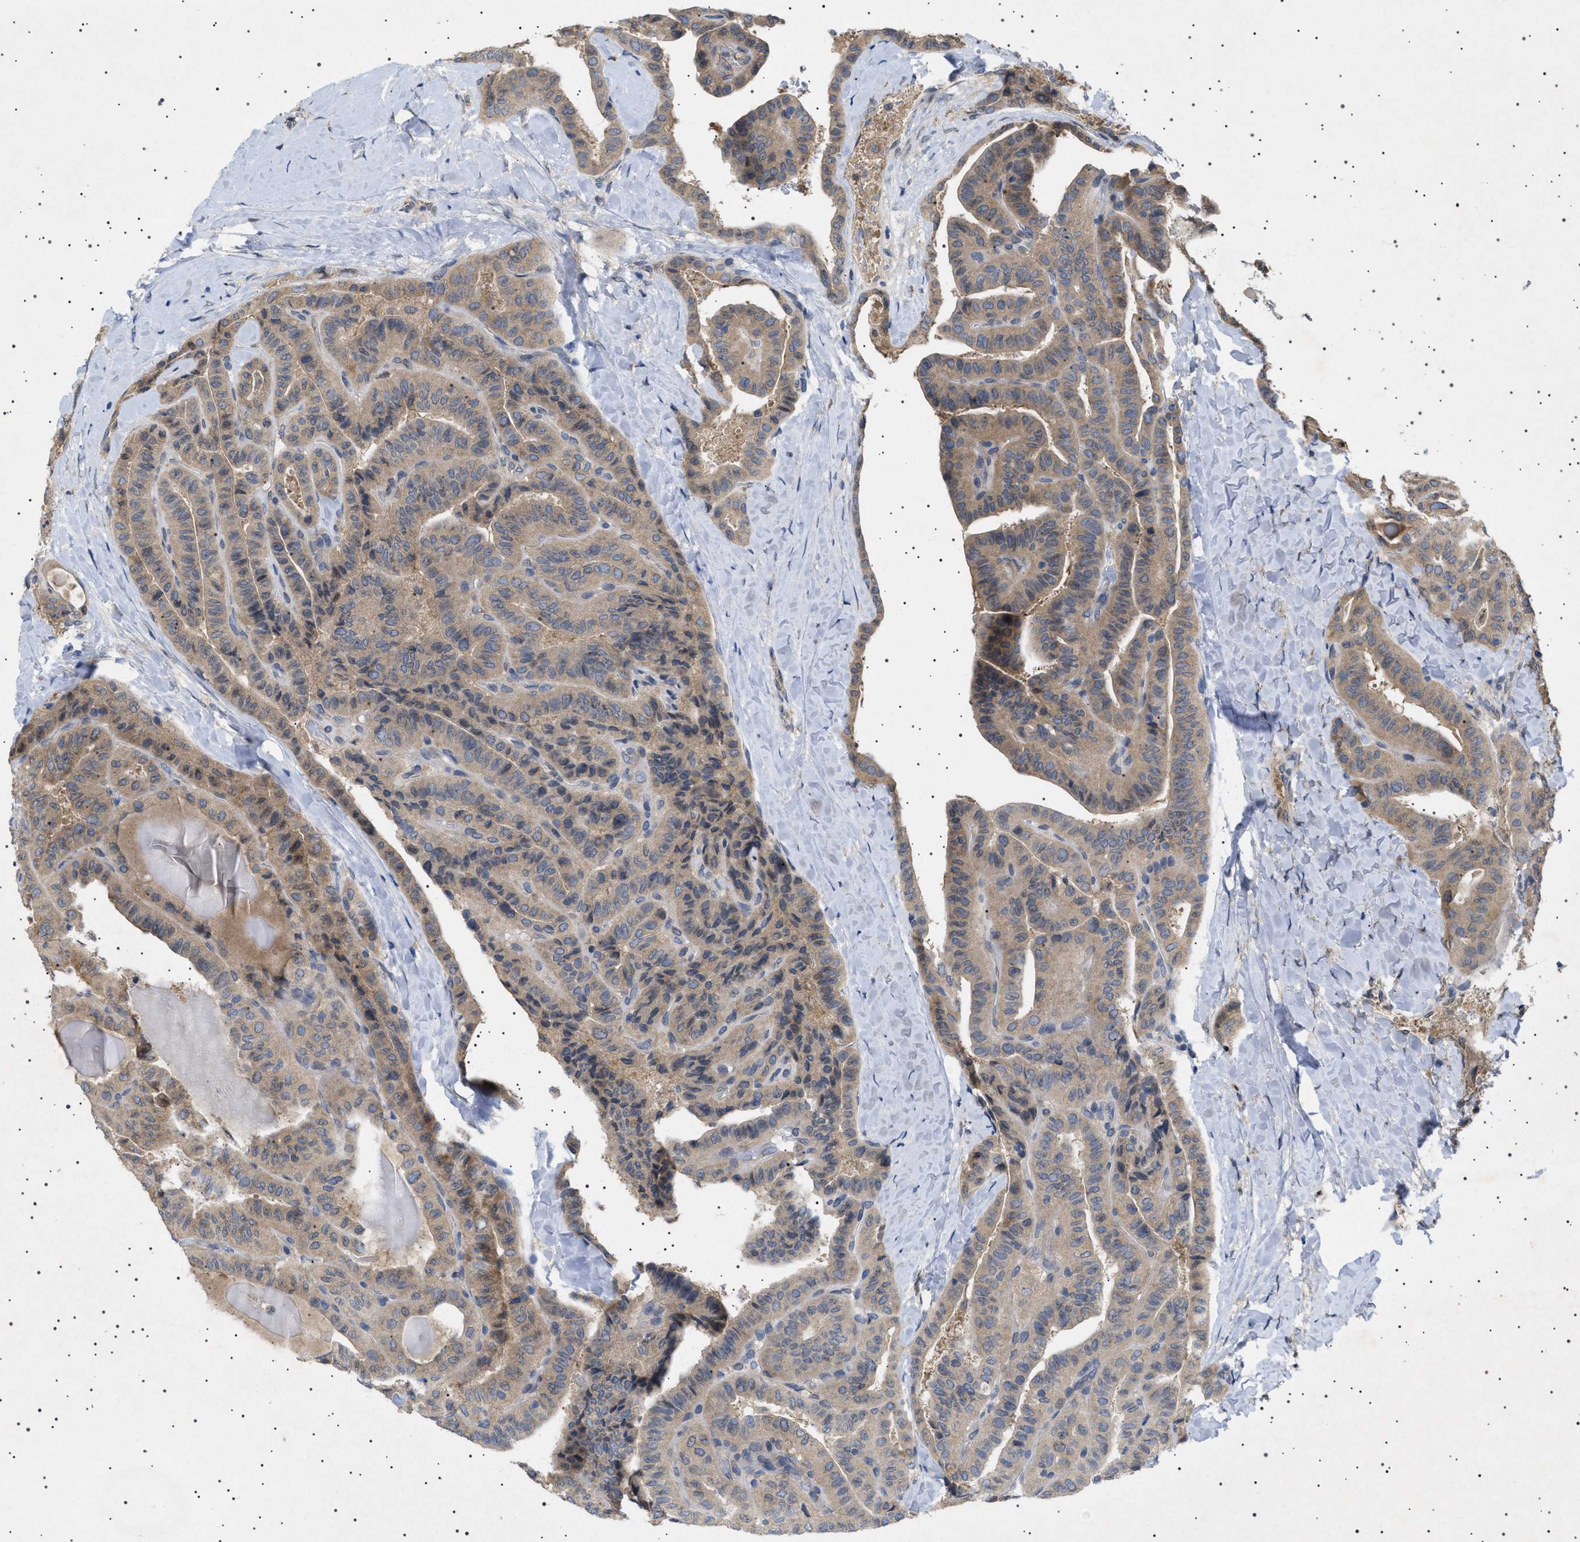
{"staining": {"intensity": "weak", "quantity": ">75%", "location": "cytoplasmic/membranous"}, "tissue": "thyroid cancer", "cell_type": "Tumor cells", "image_type": "cancer", "snomed": [{"axis": "morphology", "description": "Papillary adenocarcinoma, NOS"}, {"axis": "topography", "description": "Thyroid gland"}], "caption": "Thyroid cancer stained with DAB (3,3'-diaminobenzidine) immunohistochemistry shows low levels of weak cytoplasmic/membranous positivity in approximately >75% of tumor cells. (DAB IHC, brown staining for protein, blue staining for nuclei).", "gene": "NUP93", "patient": {"sex": "male", "age": 77}}